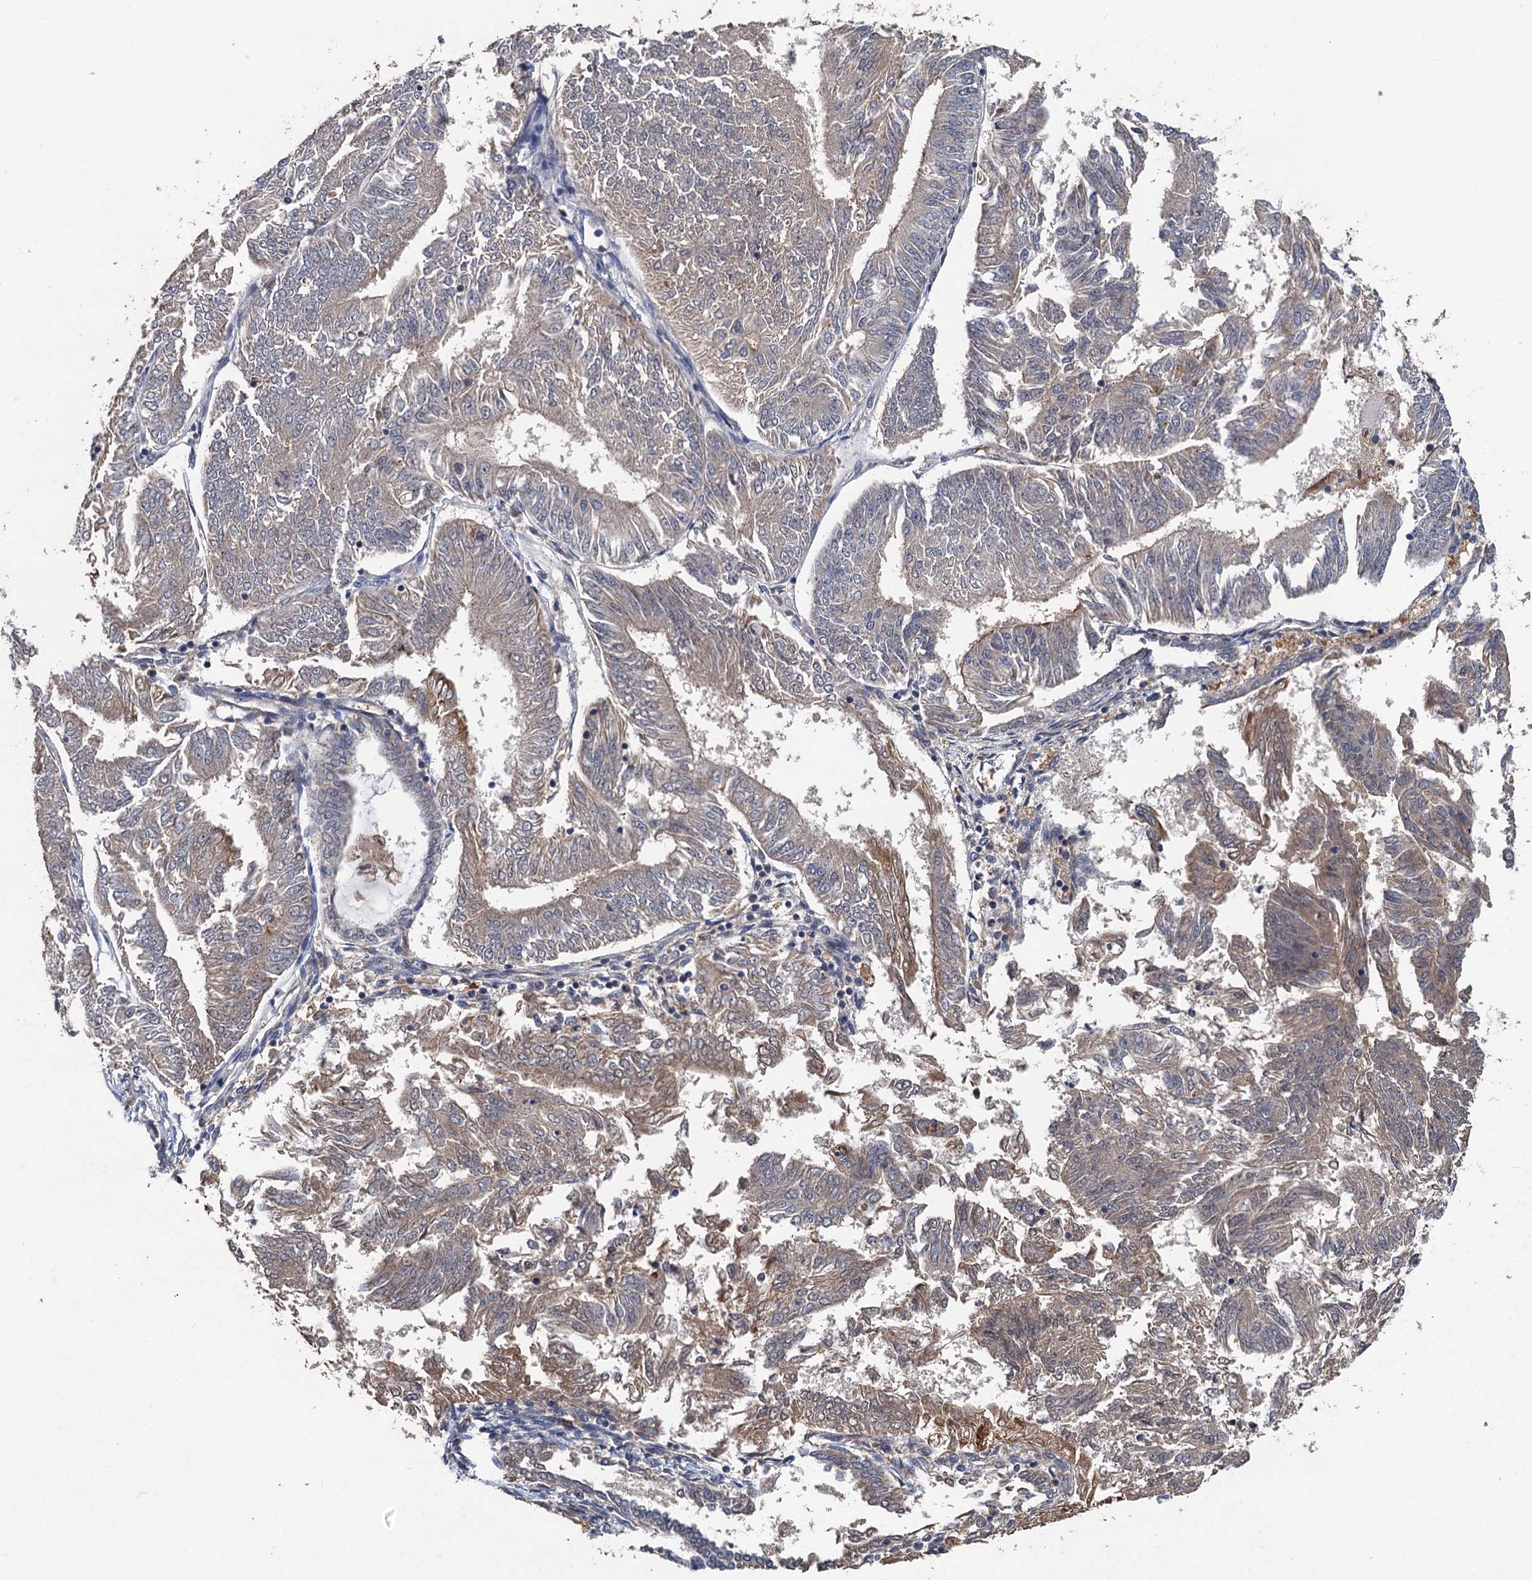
{"staining": {"intensity": "weak", "quantity": "<25%", "location": "cytoplasmic/membranous"}, "tissue": "endometrial cancer", "cell_type": "Tumor cells", "image_type": "cancer", "snomed": [{"axis": "morphology", "description": "Adenocarcinoma, NOS"}, {"axis": "topography", "description": "Endometrium"}], "caption": "Tumor cells are negative for brown protein staining in adenocarcinoma (endometrial). The staining was performed using DAB (3,3'-diaminobenzidine) to visualize the protein expression in brown, while the nuclei were stained in blue with hematoxylin (Magnification: 20x).", "gene": "ZNF438", "patient": {"sex": "female", "age": 58}}